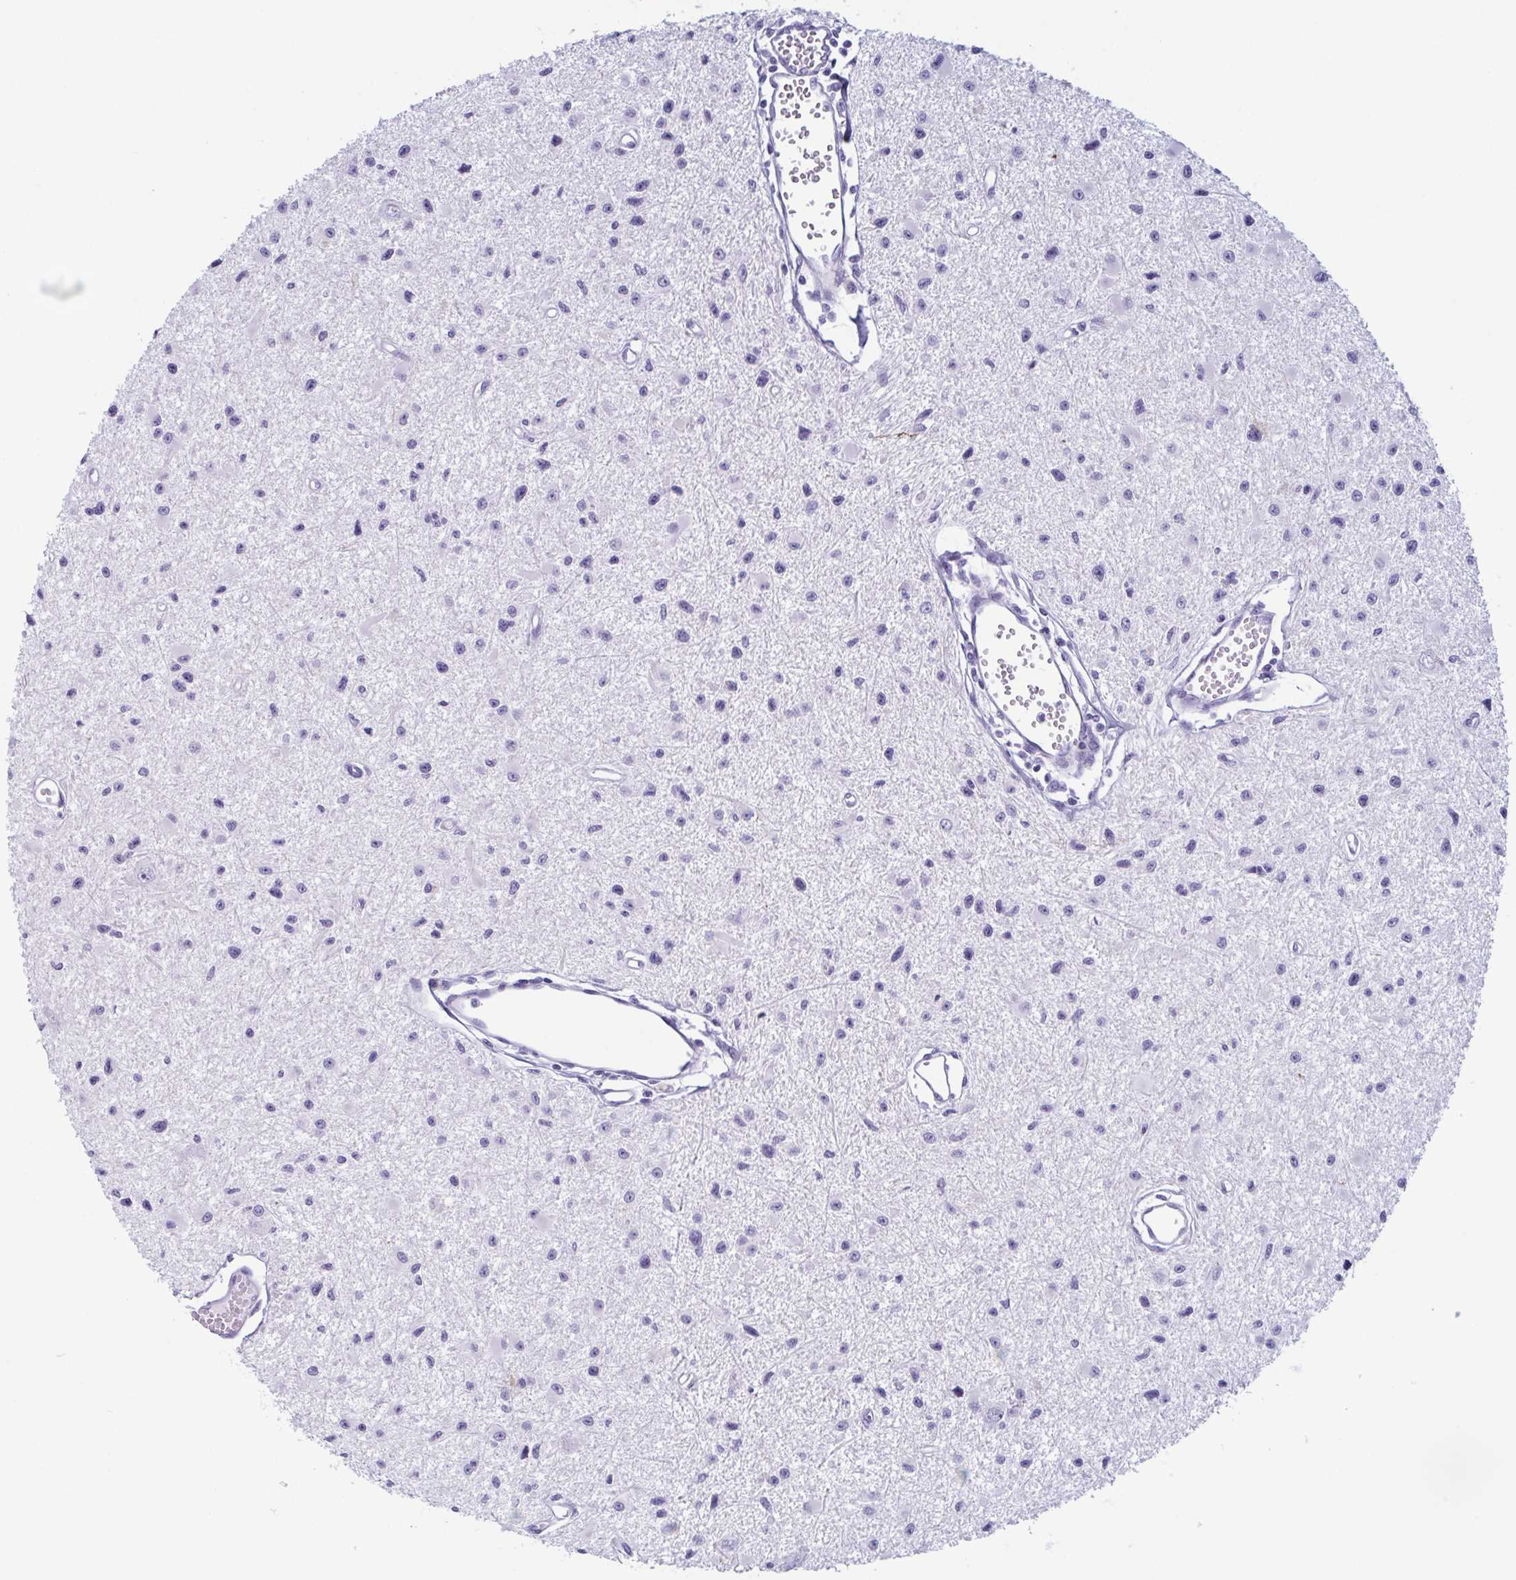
{"staining": {"intensity": "negative", "quantity": "none", "location": "none"}, "tissue": "glioma", "cell_type": "Tumor cells", "image_type": "cancer", "snomed": [{"axis": "morphology", "description": "Glioma, malignant, High grade"}, {"axis": "topography", "description": "Brain"}], "caption": "Tumor cells are negative for protein expression in human glioma.", "gene": "ENKUR", "patient": {"sex": "male", "age": 54}}